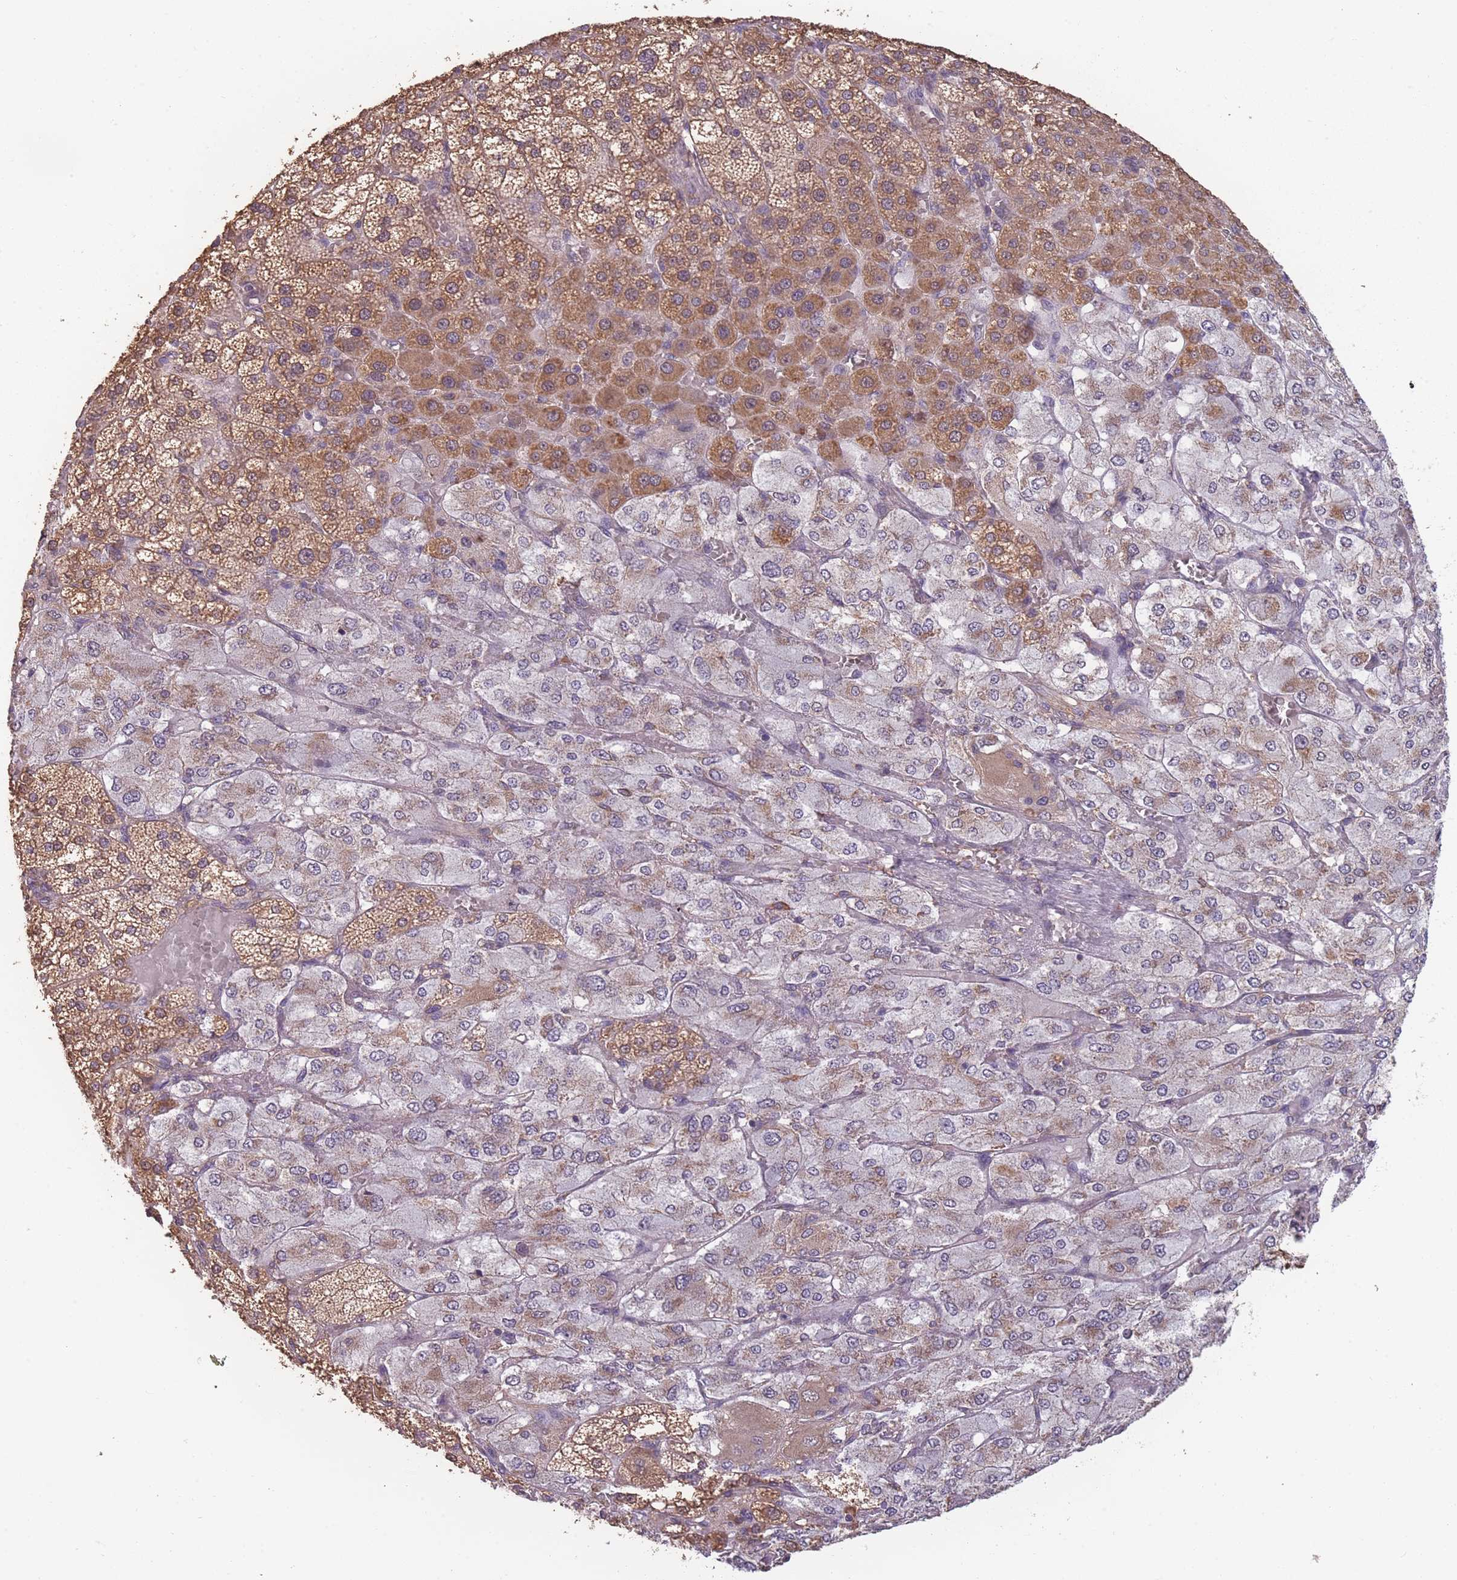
{"staining": {"intensity": "moderate", "quantity": "25%-75%", "location": "cytoplasmic/membranous"}, "tissue": "adrenal gland", "cell_type": "Glandular cells", "image_type": "normal", "snomed": [{"axis": "morphology", "description": "Normal tissue, NOS"}, {"axis": "topography", "description": "Adrenal gland"}], "caption": "A medium amount of moderate cytoplasmic/membranous expression is present in about 25%-75% of glandular cells in benign adrenal gland.", "gene": "SANBR", "patient": {"sex": "female", "age": 60}}